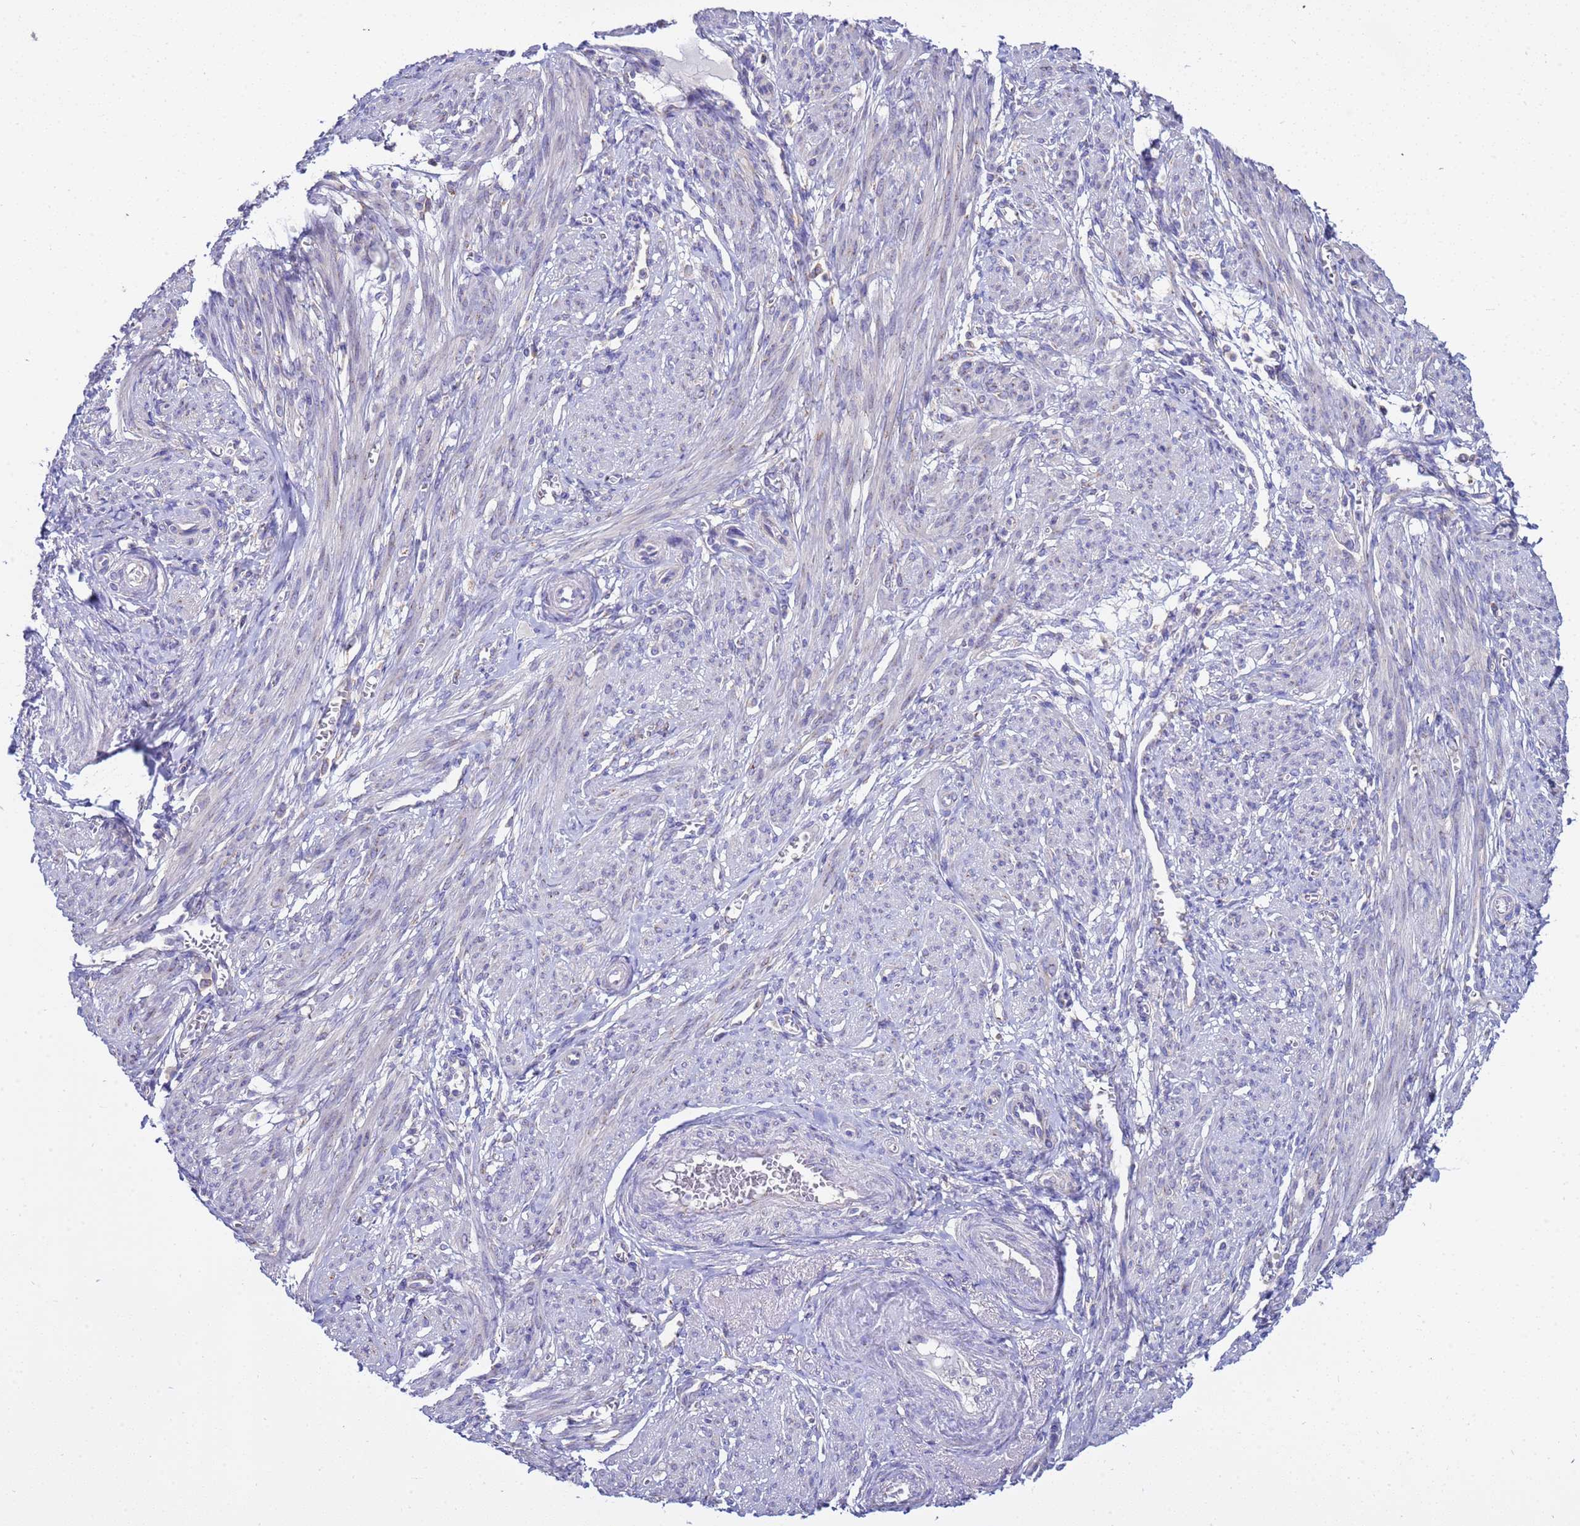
{"staining": {"intensity": "negative", "quantity": "none", "location": "none"}, "tissue": "smooth muscle", "cell_type": "Smooth muscle cells", "image_type": "normal", "snomed": [{"axis": "morphology", "description": "Normal tissue, NOS"}, {"axis": "topography", "description": "Smooth muscle"}], "caption": "Smooth muscle cells are negative for brown protein staining in normal smooth muscle. (DAB IHC, high magnification).", "gene": "ANAPC1", "patient": {"sex": "female", "age": 39}}